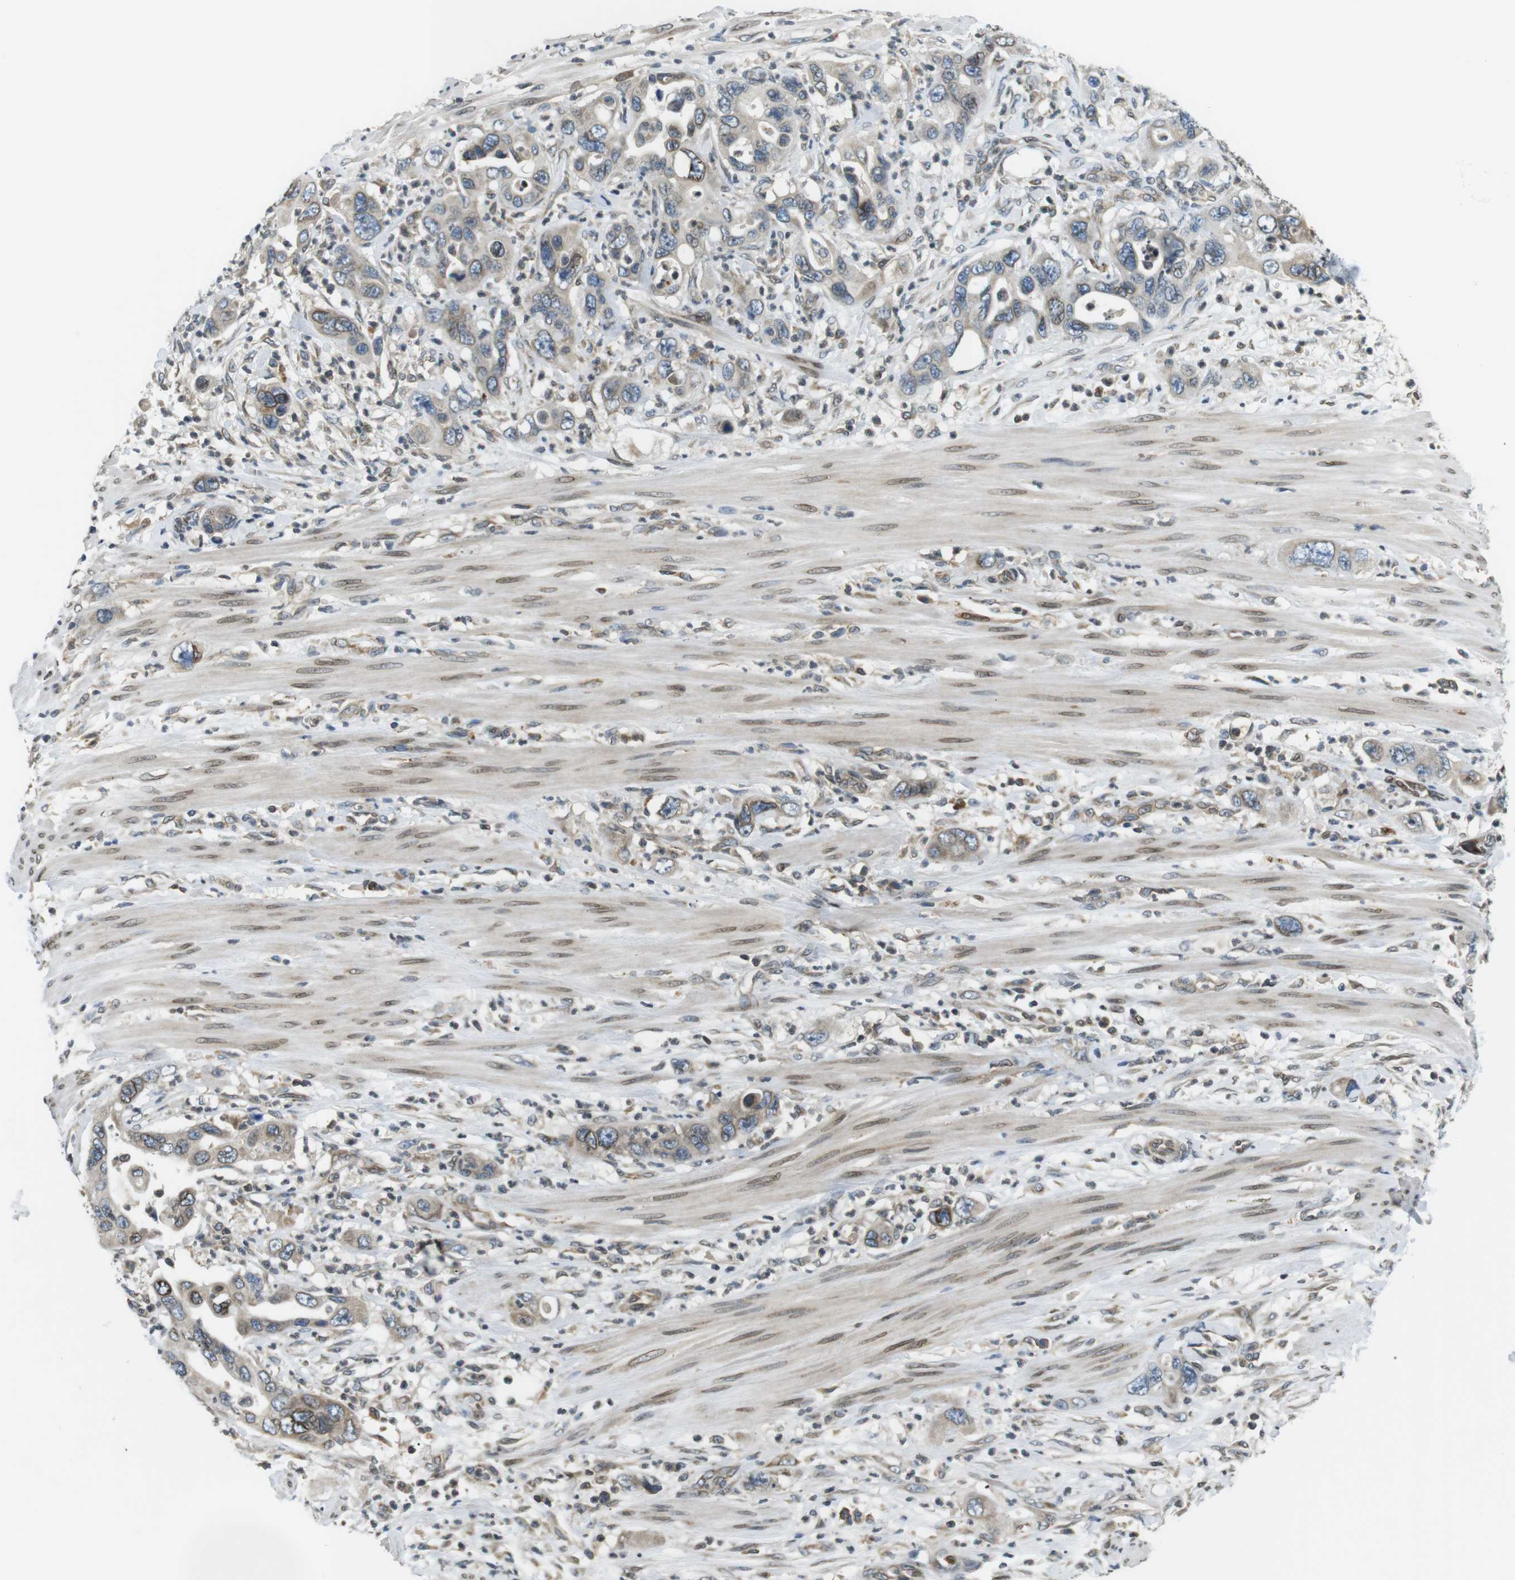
{"staining": {"intensity": "weak", "quantity": "25%-75%", "location": "cytoplasmic/membranous,nuclear"}, "tissue": "pancreatic cancer", "cell_type": "Tumor cells", "image_type": "cancer", "snomed": [{"axis": "morphology", "description": "Adenocarcinoma, NOS"}, {"axis": "topography", "description": "Pancreas"}], "caption": "About 25%-75% of tumor cells in pancreatic adenocarcinoma reveal weak cytoplasmic/membranous and nuclear protein positivity as visualized by brown immunohistochemical staining.", "gene": "TMX4", "patient": {"sex": "female", "age": 71}}